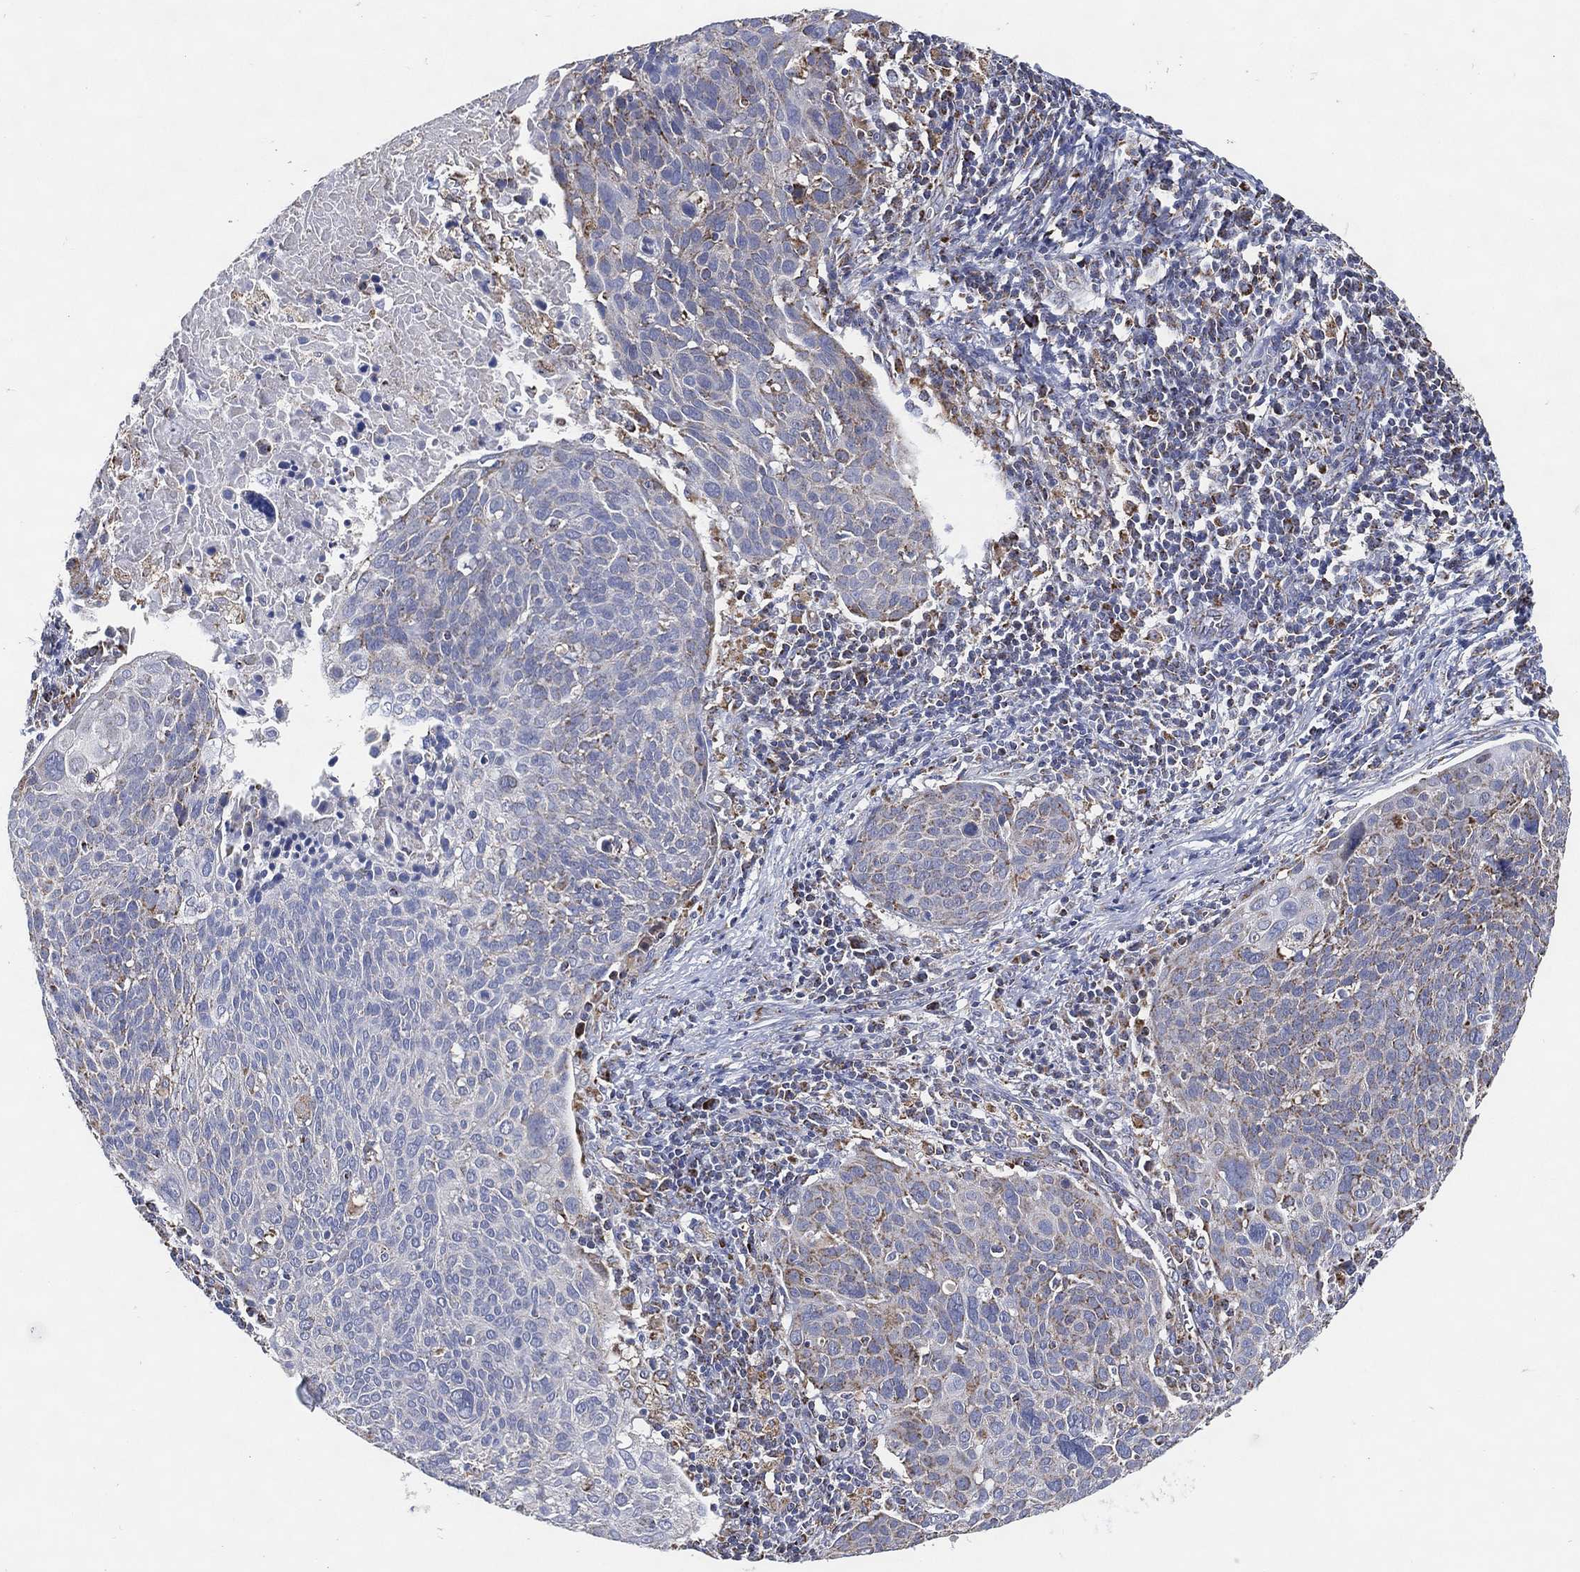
{"staining": {"intensity": "moderate", "quantity": "<25%", "location": "cytoplasmic/membranous"}, "tissue": "cervical cancer", "cell_type": "Tumor cells", "image_type": "cancer", "snomed": [{"axis": "morphology", "description": "Squamous cell carcinoma, NOS"}, {"axis": "topography", "description": "Cervix"}], "caption": "Protein staining demonstrates moderate cytoplasmic/membranous staining in approximately <25% of tumor cells in cervical cancer.", "gene": "GCAT", "patient": {"sex": "female", "age": 39}}